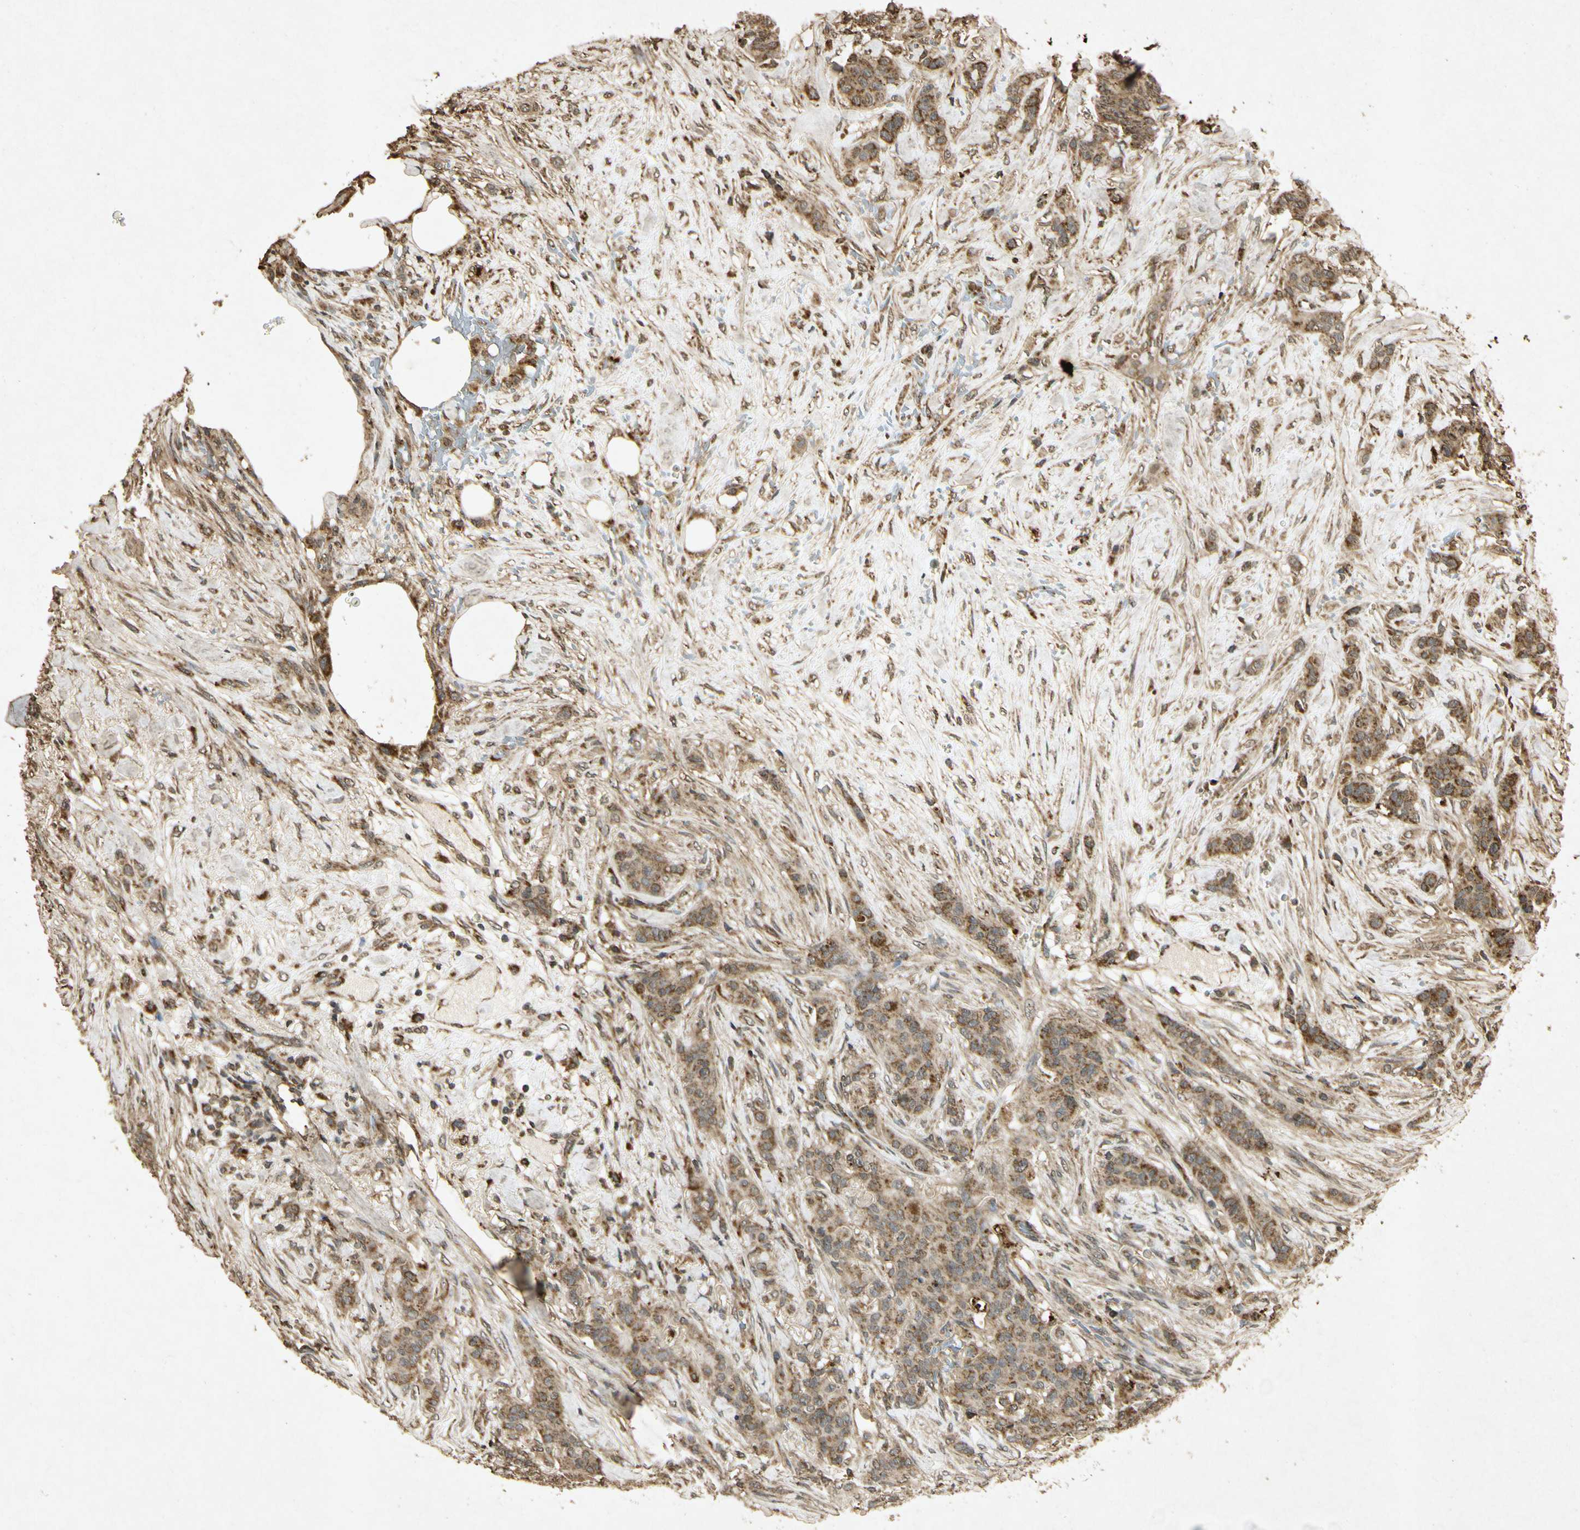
{"staining": {"intensity": "moderate", "quantity": ">75%", "location": "cytoplasmic/membranous"}, "tissue": "breast cancer", "cell_type": "Tumor cells", "image_type": "cancer", "snomed": [{"axis": "morphology", "description": "Duct carcinoma"}, {"axis": "topography", "description": "Breast"}], "caption": "This is a micrograph of immunohistochemistry staining of breast invasive ductal carcinoma, which shows moderate expression in the cytoplasmic/membranous of tumor cells.", "gene": "PRDX3", "patient": {"sex": "female", "age": 40}}